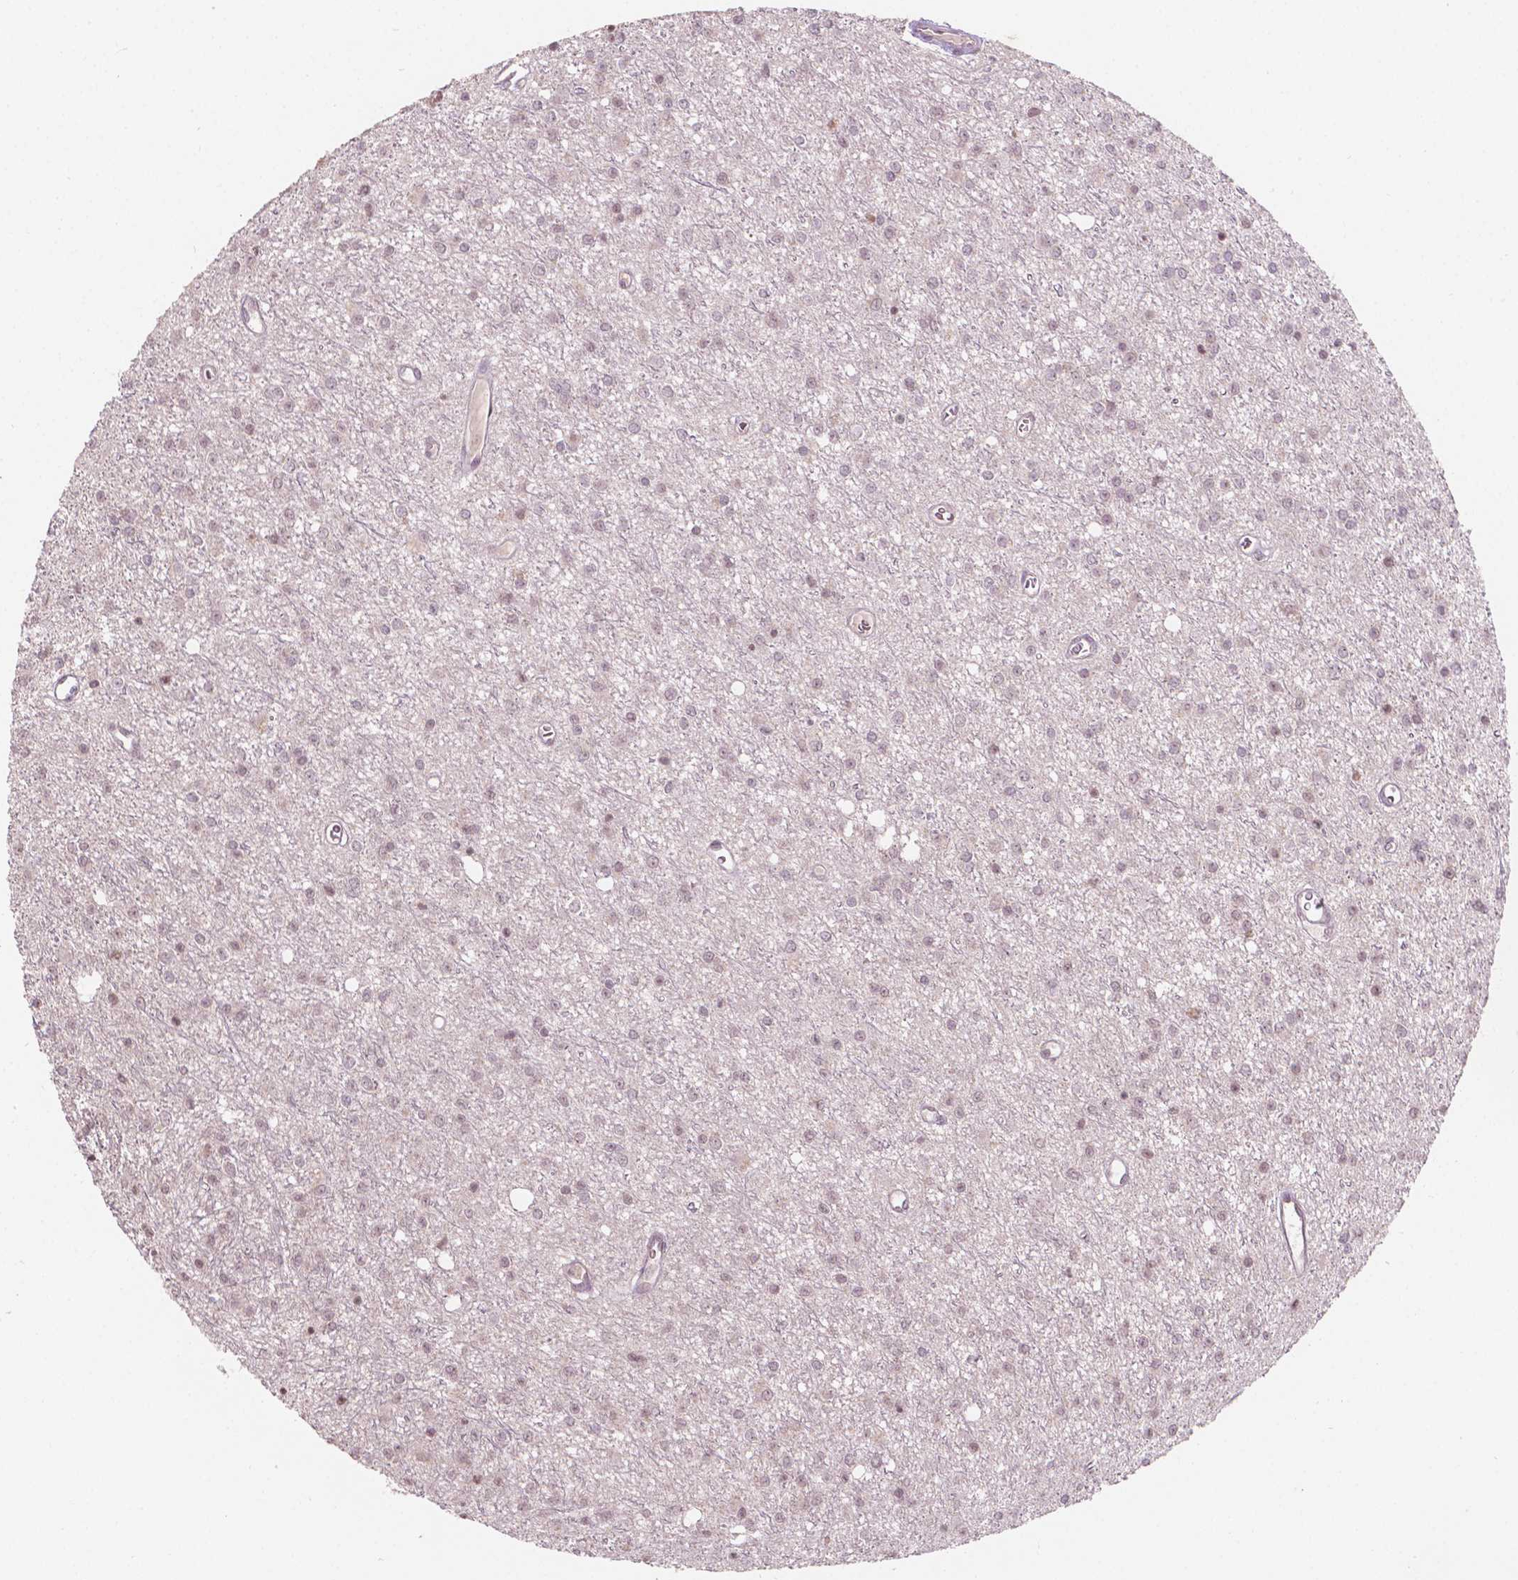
{"staining": {"intensity": "negative", "quantity": "none", "location": "none"}, "tissue": "glioma", "cell_type": "Tumor cells", "image_type": "cancer", "snomed": [{"axis": "morphology", "description": "Glioma, malignant, Low grade"}, {"axis": "topography", "description": "Brain"}], "caption": "Immunohistochemical staining of human glioma displays no significant expression in tumor cells.", "gene": "NOS1AP", "patient": {"sex": "female", "age": 45}}